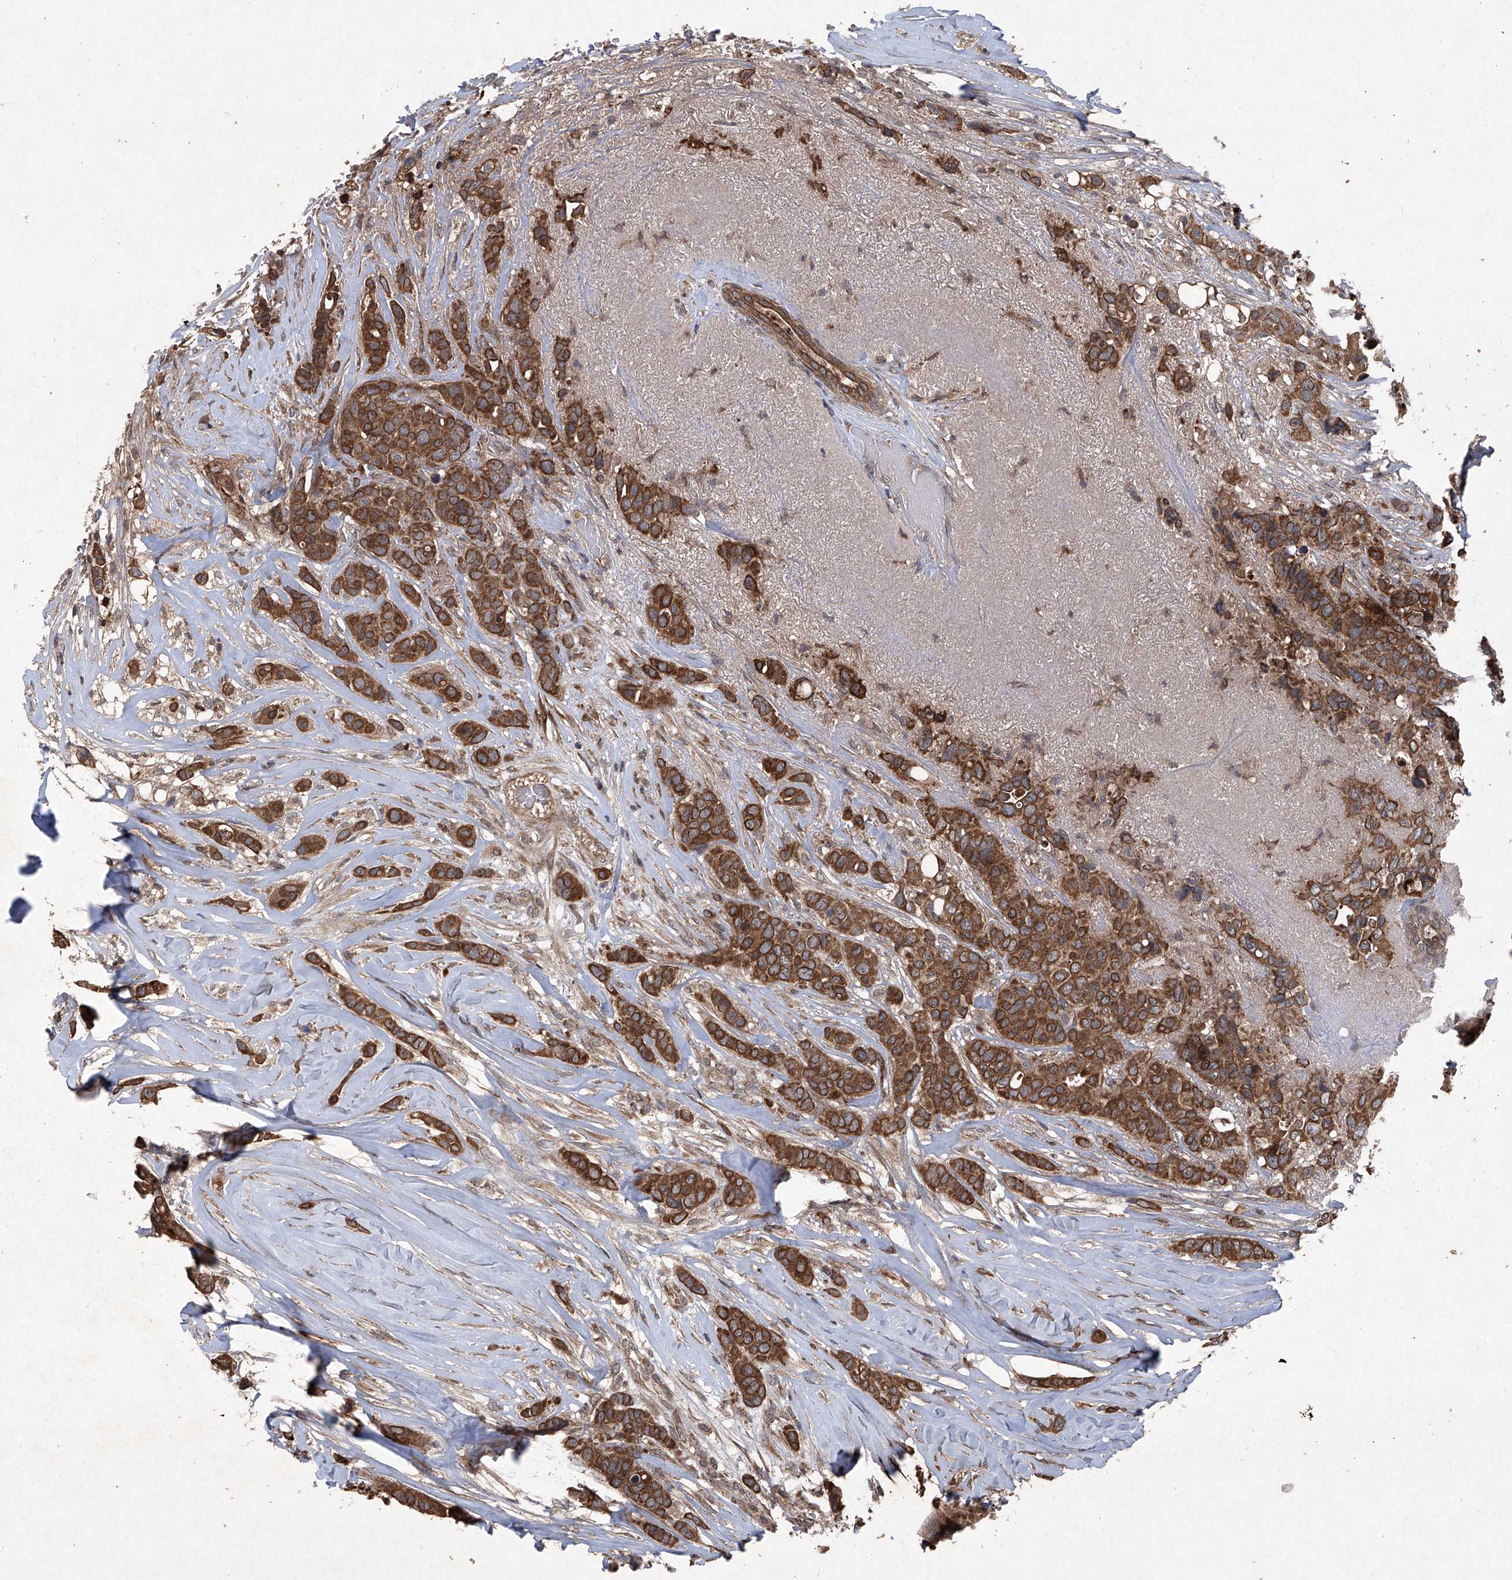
{"staining": {"intensity": "strong", "quantity": ">75%", "location": "cytoplasmic/membranous"}, "tissue": "breast cancer", "cell_type": "Tumor cells", "image_type": "cancer", "snomed": [{"axis": "morphology", "description": "Lobular carcinoma"}, {"axis": "topography", "description": "Breast"}], "caption": "About >75% of tumor cells in breast cancer (lobular carcinoma) exhibit strong cytoplasmic/membranous protein positivity as visualized by brown immunohistochemical staining.", "gene": "SUMF2", "patient": {"sex": "female", "age": 51}}